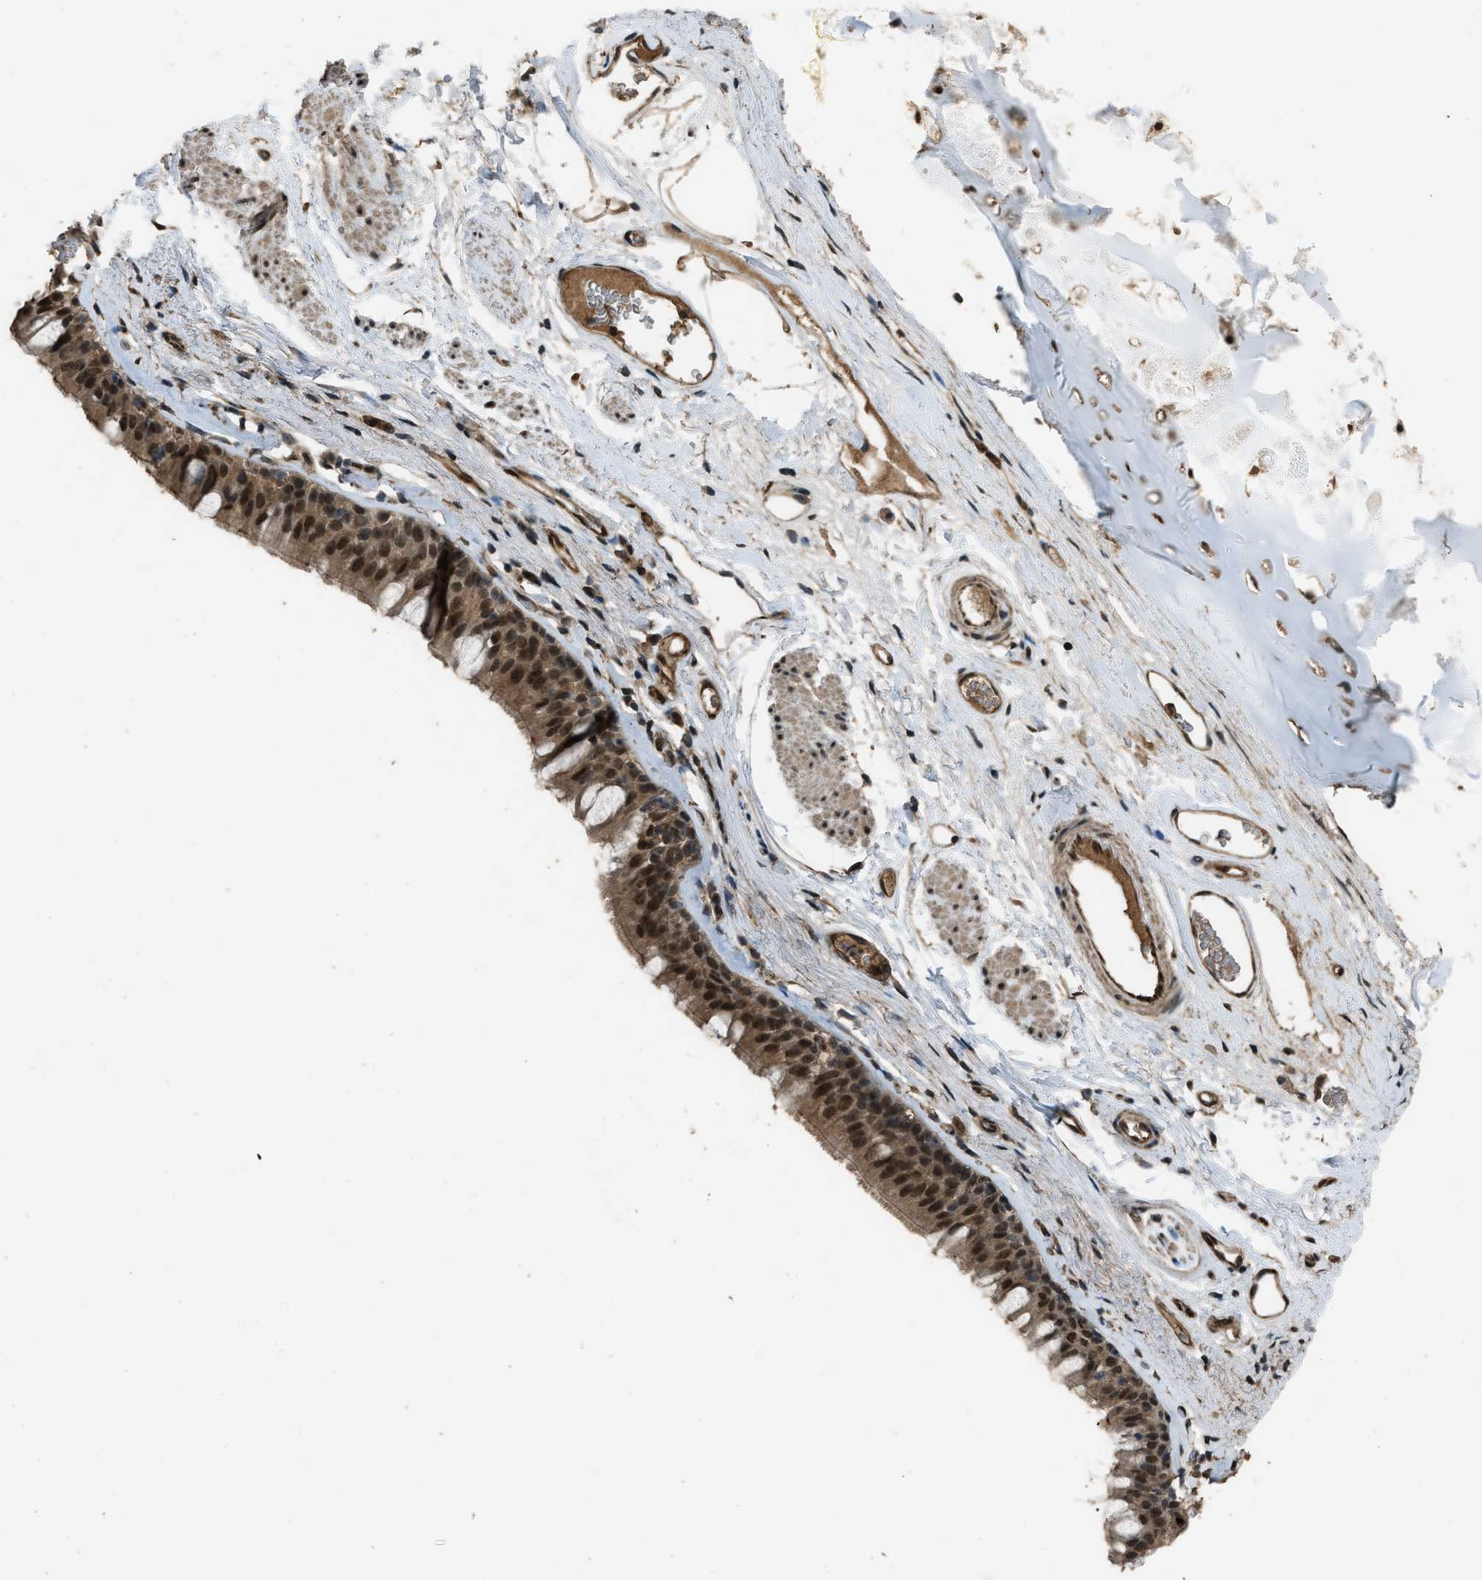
{"staining": {"intensity": "strong", "quantity": ">75%", "location": "cytoplasmic/membranous,nuclear"}, "tissue": "bronchus", "cell_type": "Respiratory epithelial cells", "image_type": "normal", "snomed": [{"axis": "morphology", "description": "Normal tissue, NOS"}, {"axis": "topography", "description": "Cartilage tissue"}, {"axis": "topography", "description": "Bronchus"}], "caption": "Immunohistochemical staining of normal human bronchus demonstrates high levels of strong cytoplasmic/membranous,nuclear expression in approximately >75% of respiratory epithelial cells.", "gene": "SERTAD2", "patient": {"sex": "female", "age": 53}}